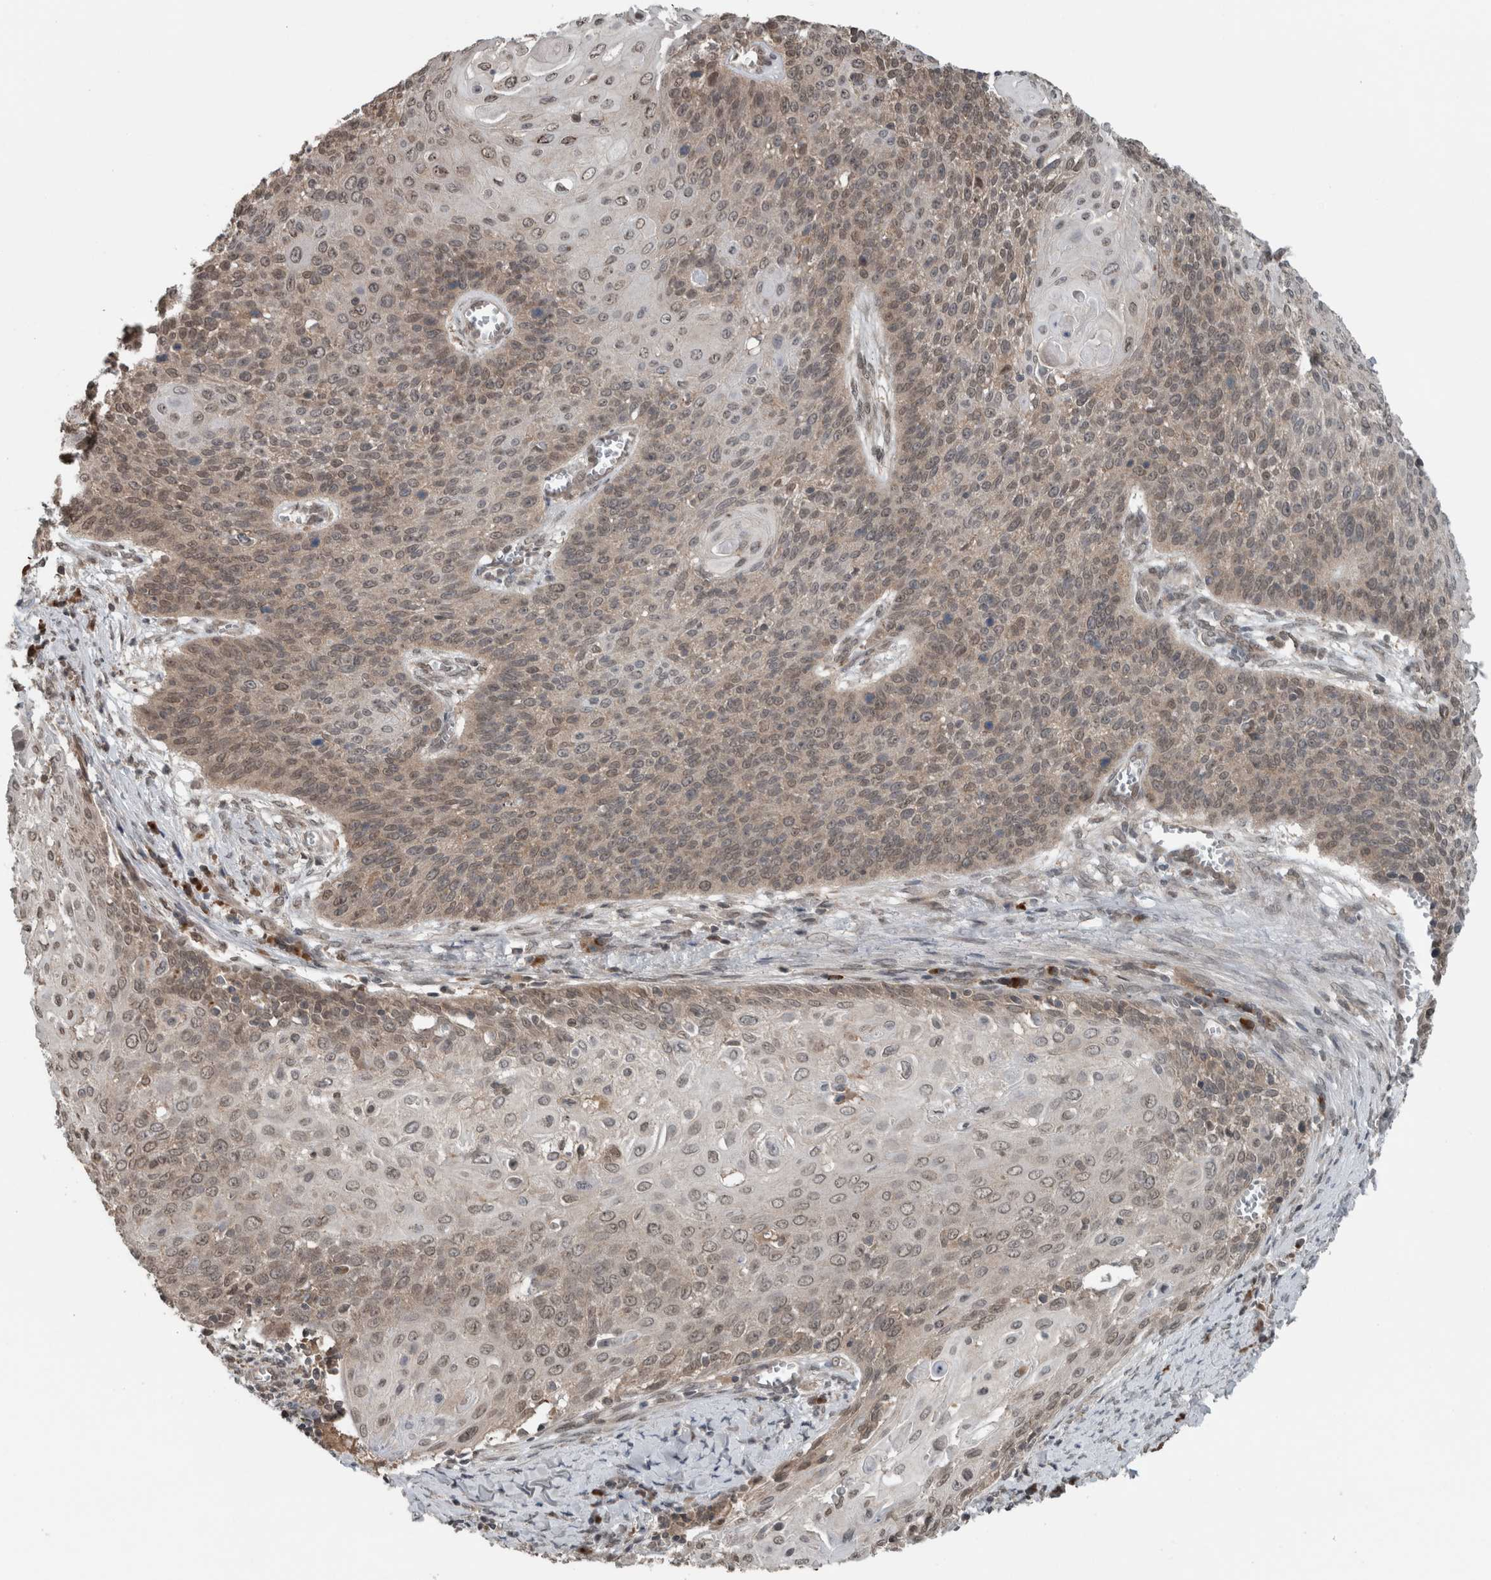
{"staining": {"intensity": "weak", "quantity": ">75%", "location": "cytoplasmic/membranous,nuclear"}, "tissue": "cervical cancer", "cell_type": "Tumor cells", "image_type": "cancer", "snomed": [{"axis": "morphology", "description": "Squamous cell carcinoma, NOS"}, {"axis": "topography", "description": "Cervix"}], "caption": "Brown immunohistochemical staining in cervical squamous cell carcinoma displays weak cytoplasmic/membranous and nuclear expression in approximately >75% of tumor cells.", "gene": "SPAG7", "patient": {"sex": "female", "age": 39}}